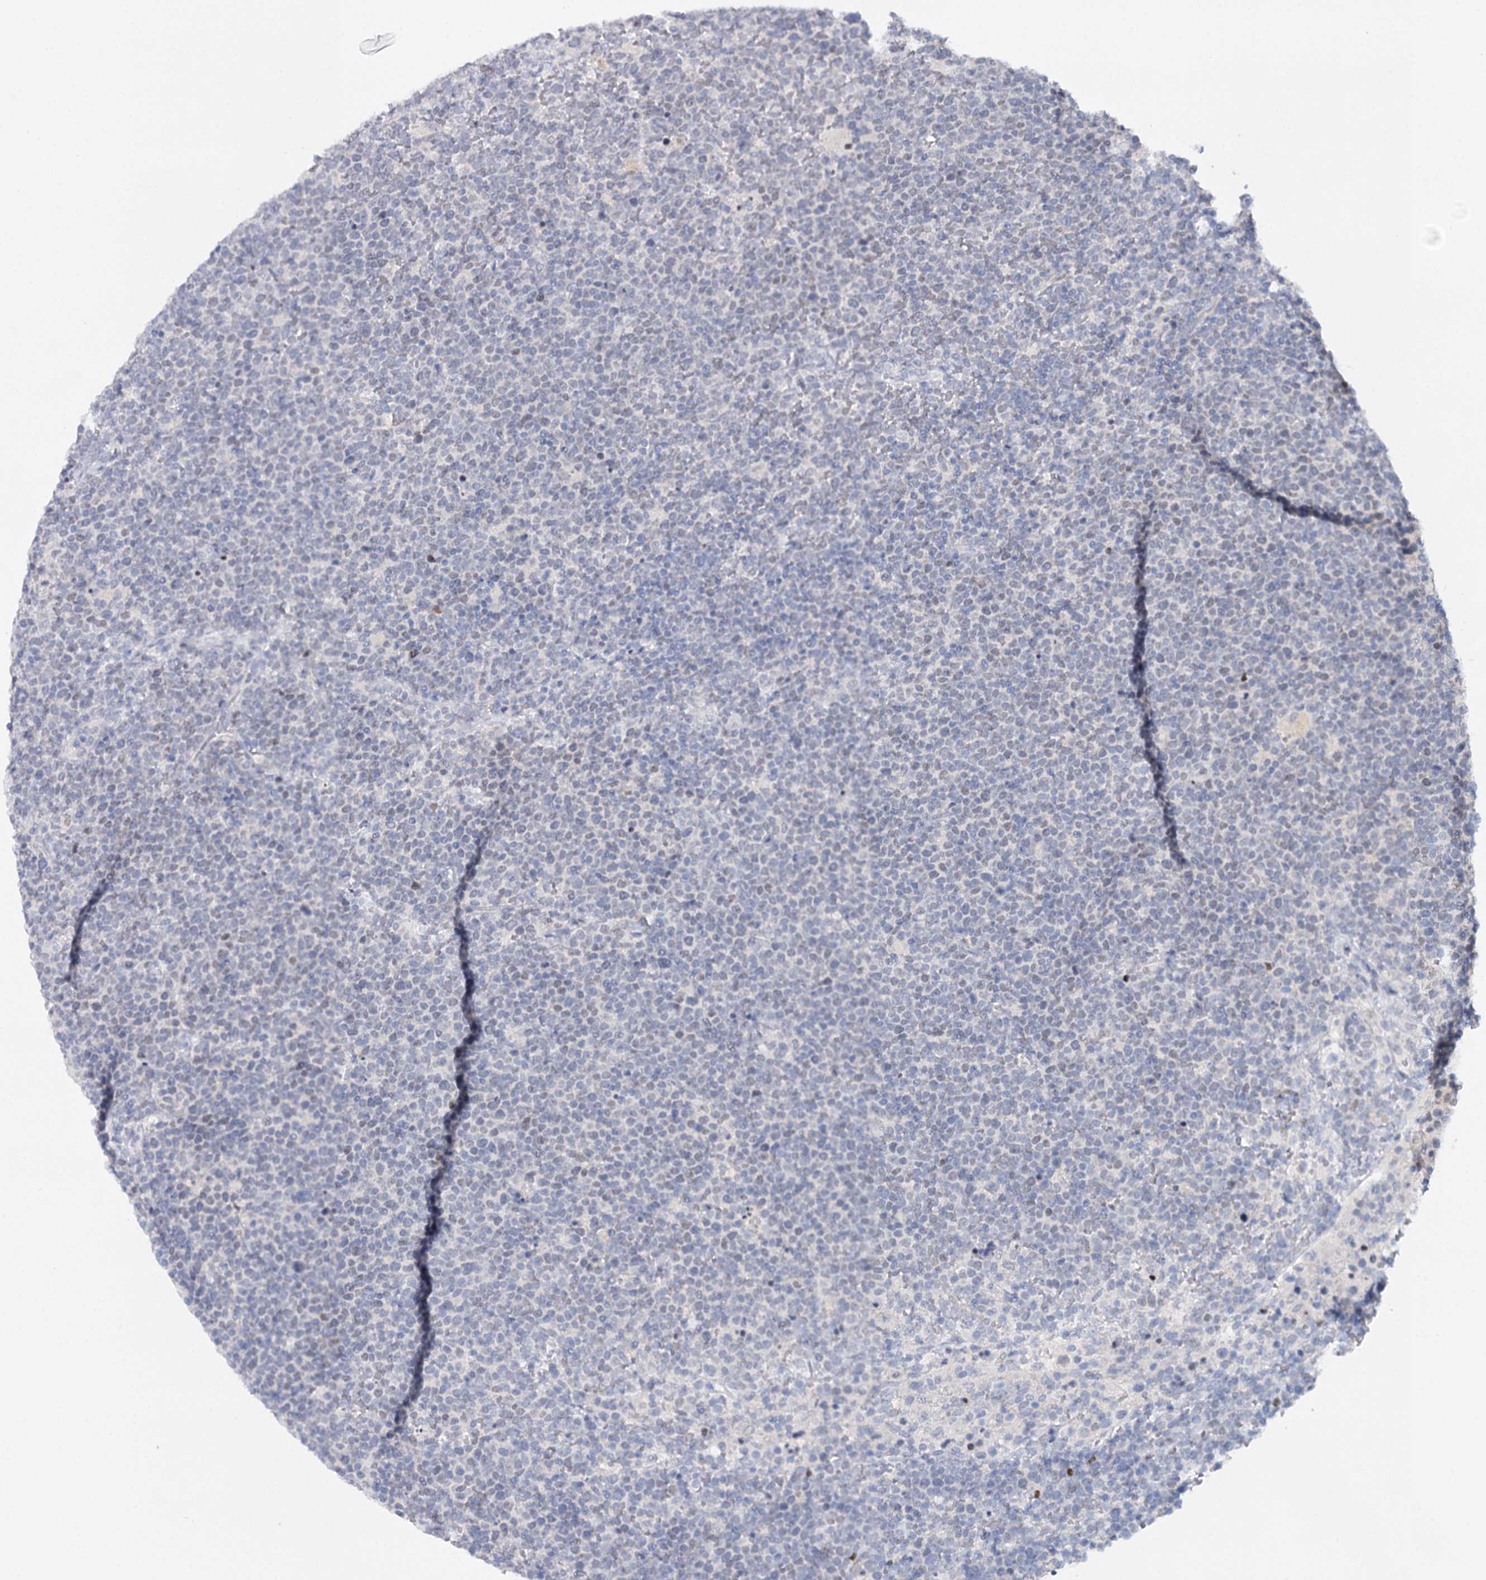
{"staining": {"intensity": "negative", "quantity": "none", "location": "none"}, "tissue": "lymphoma", "cell_type": "Tumor cells", "image_type": "cancer", "snomed": [{"axis": "morphology", "description": "Malignant lymphoma, non-Hodgkin's type, High grade"}, {"axis": "topography", "description": "Lymph node"}], "caption": "This histopathology image is of lymphoma stained with immunohistochemistry (IHC) to label a protein in brown with the nuclei are counter-stained blue. There is no expression in tumor cells.", "gene": "TP53", "patient": {"sex": "male", "age": 61}}